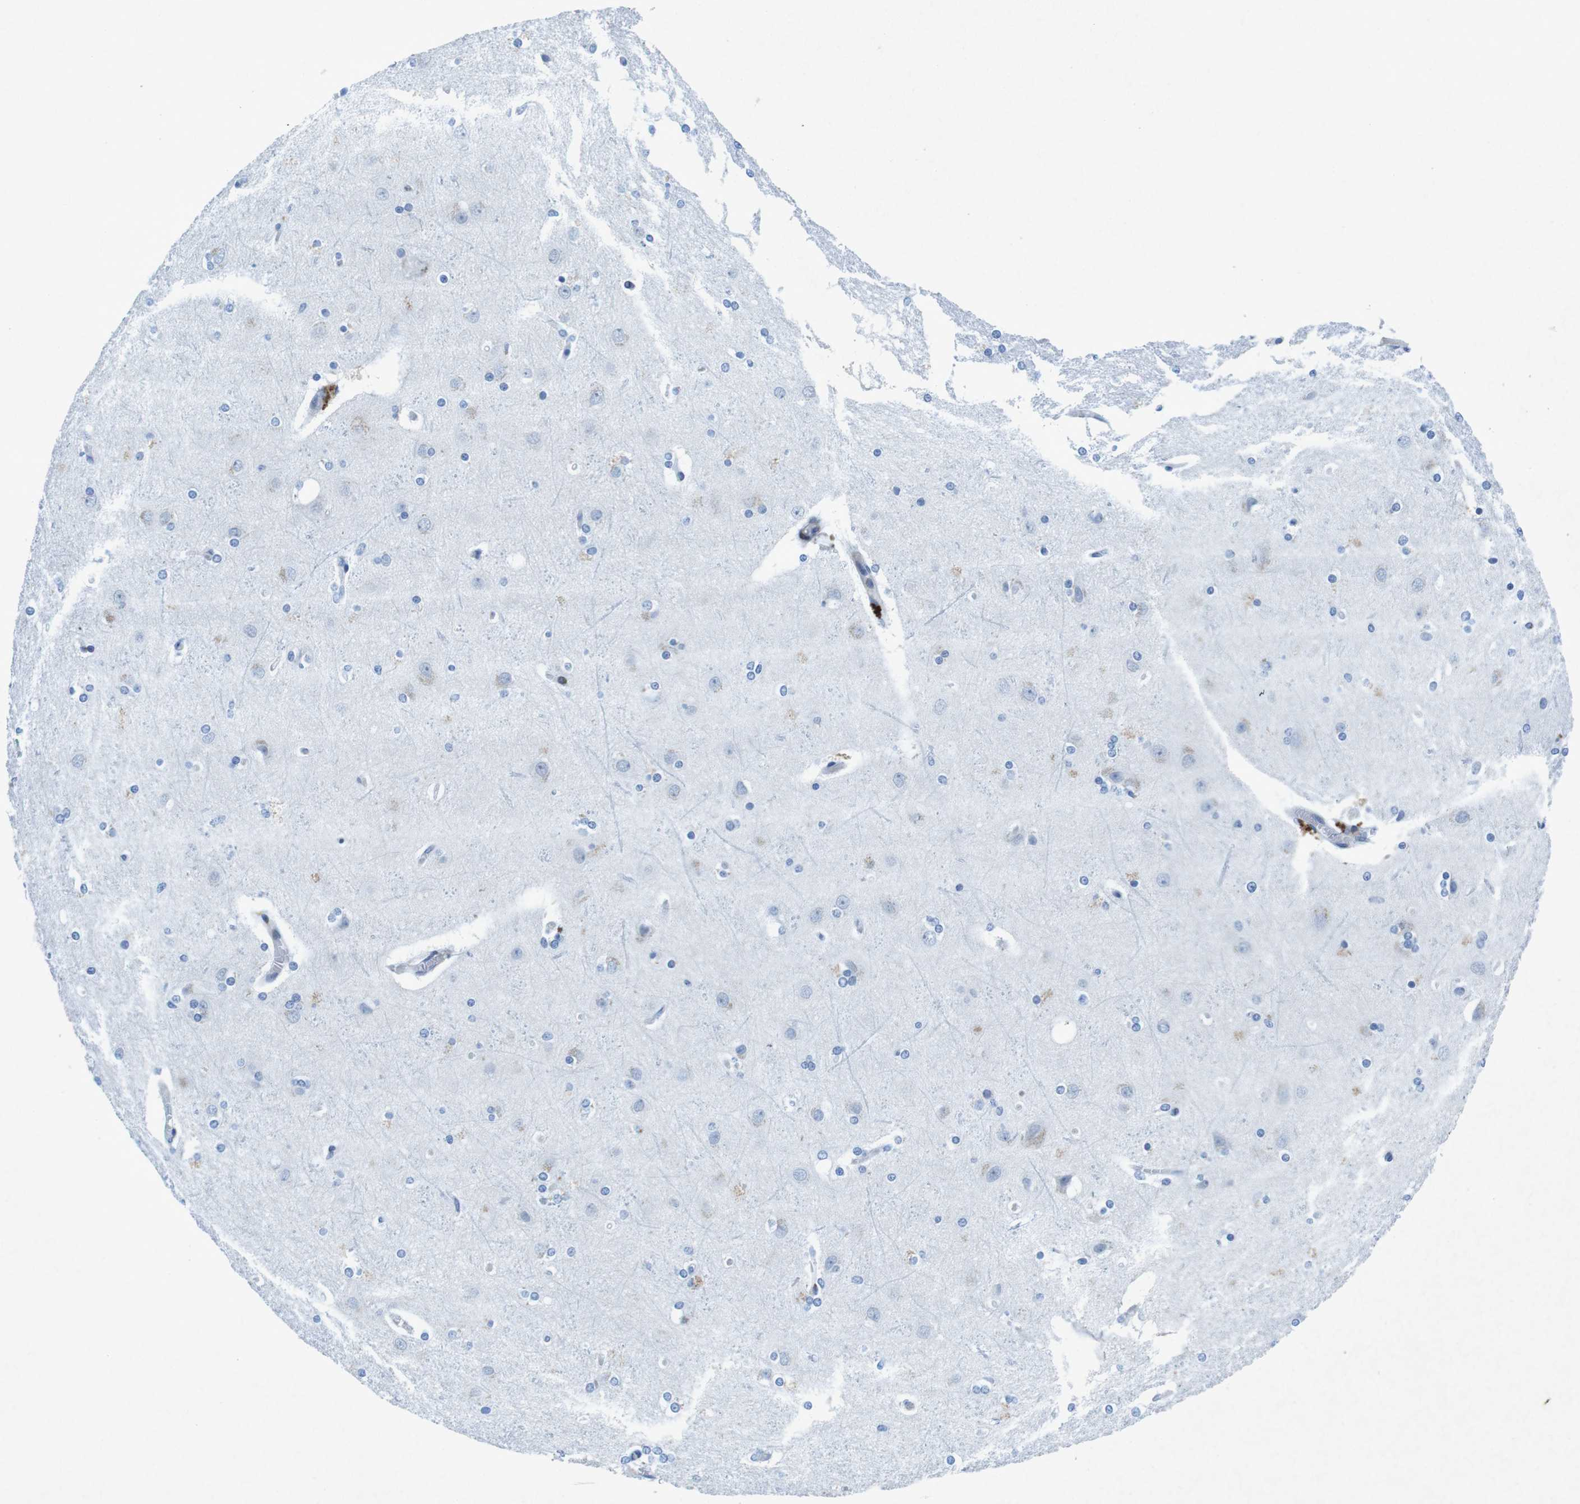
{"staining": {"intensity": "negative", "quantity": "none", "location": "none"}, "tissue": "cerebral cortex", "cell_type": "Endothelial cells", "image_type": "normal", "snomed": [{"axis": "morphology", "description": "Normal tissue, NOS"}, {"axis": "topography", "description": "Cerebral cortex"}], "caption": "A micrograph of cerebral cortex stained for a protein reveals no brown staining in endothelial cells.", "gene": "CHAF1A", "patient": {"sex": "female", "age": 54}}